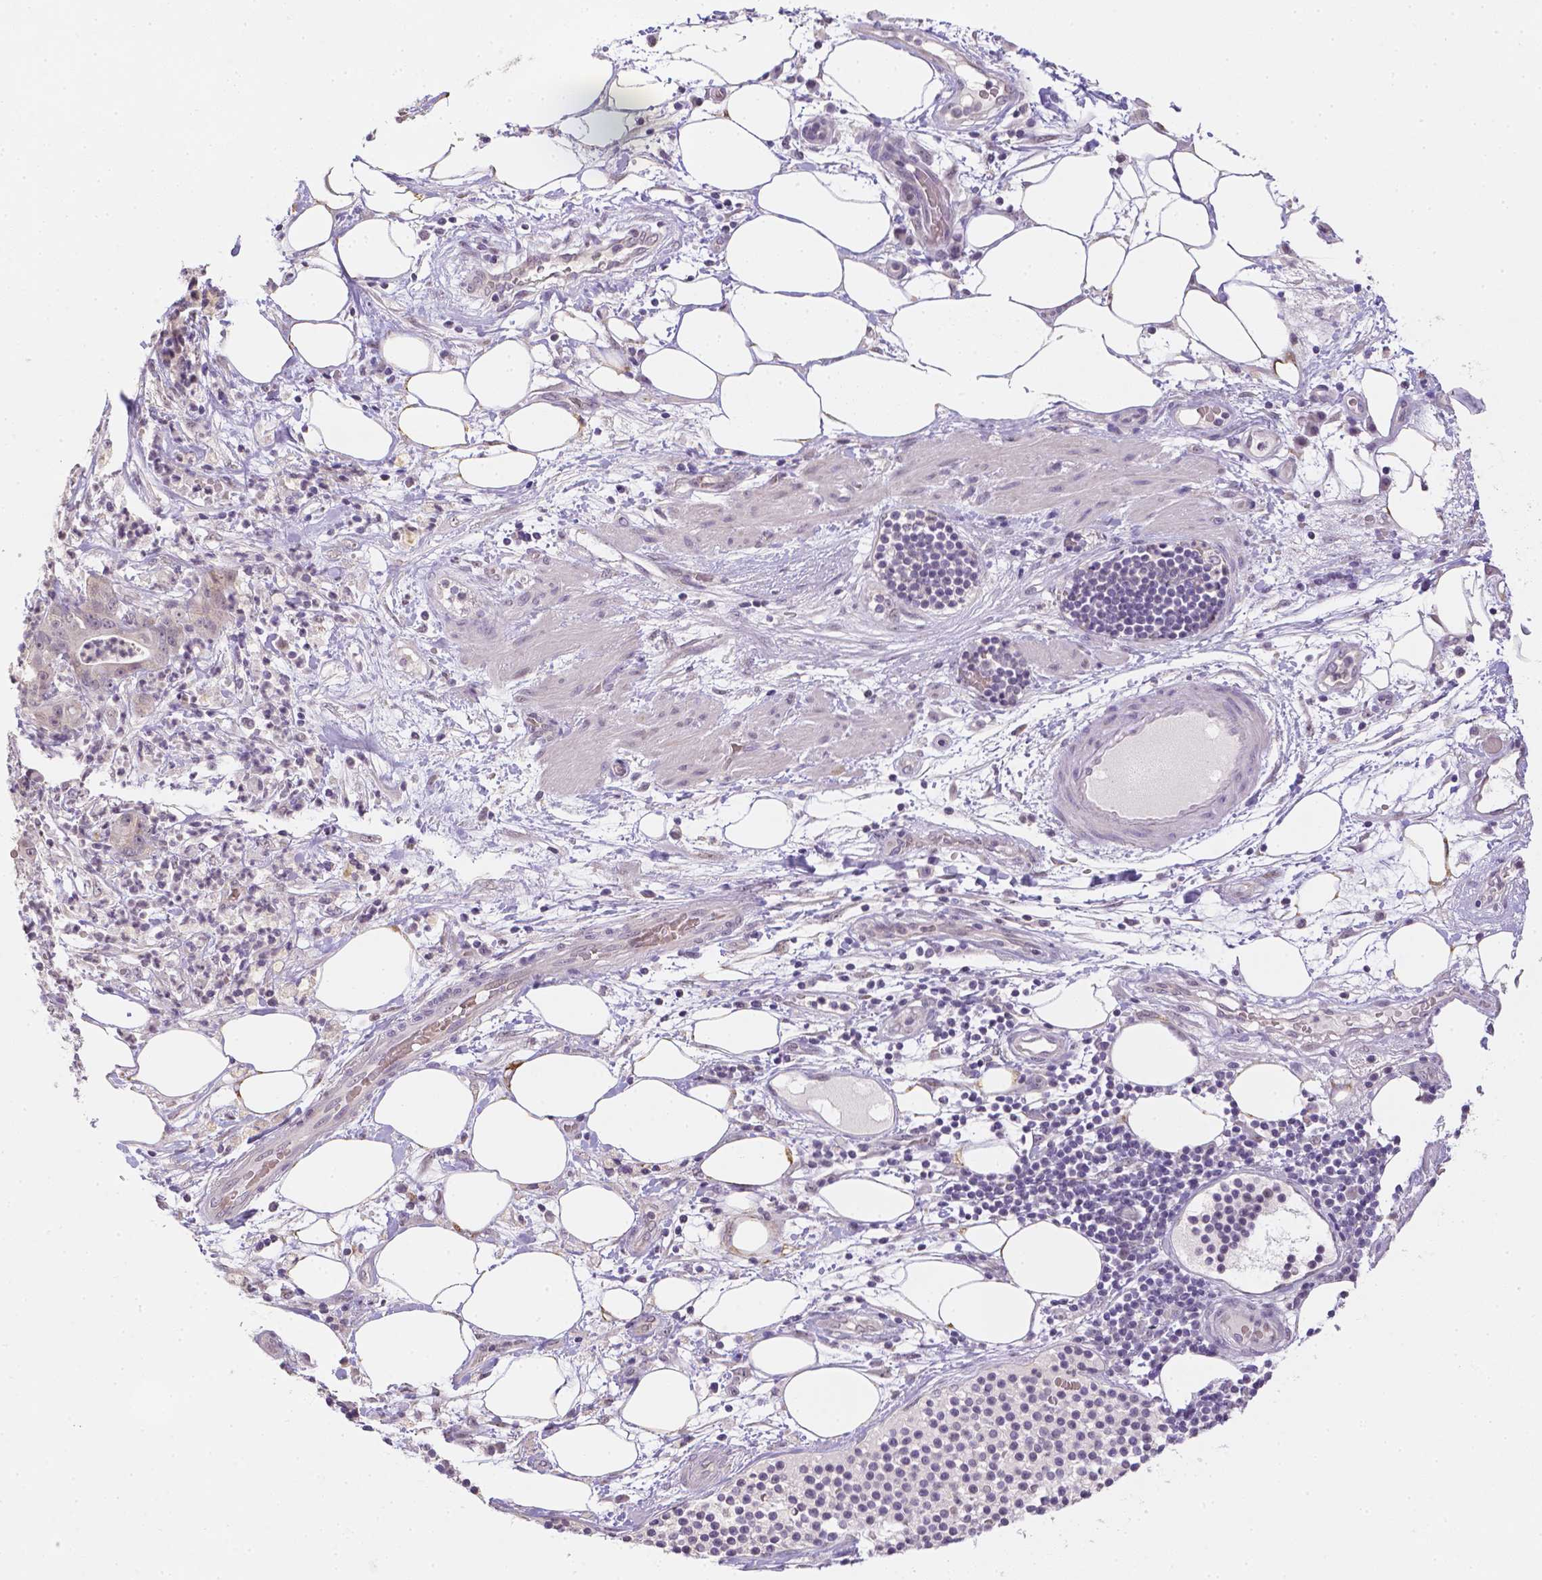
{"staining": {"intensity": "negative", "quantity": "none", "location": "none"}, "tissue": "pancreatic cancer", "cell_type": "Tumor cells", "image_type": "cancer", "snomed": [{"axis": "morphology", "description": "Adenocarcinoma, NOS"}, {"axis": "topography", "description": "Pancreas"}], "caption": "This is an immunohistochemistry histopathology image of pancreatic cancer (adenocarcinoma). There is no staining in tumor cells.", "gene": "ZNF280B", "patient": {"sex": "male", "age": 71}}